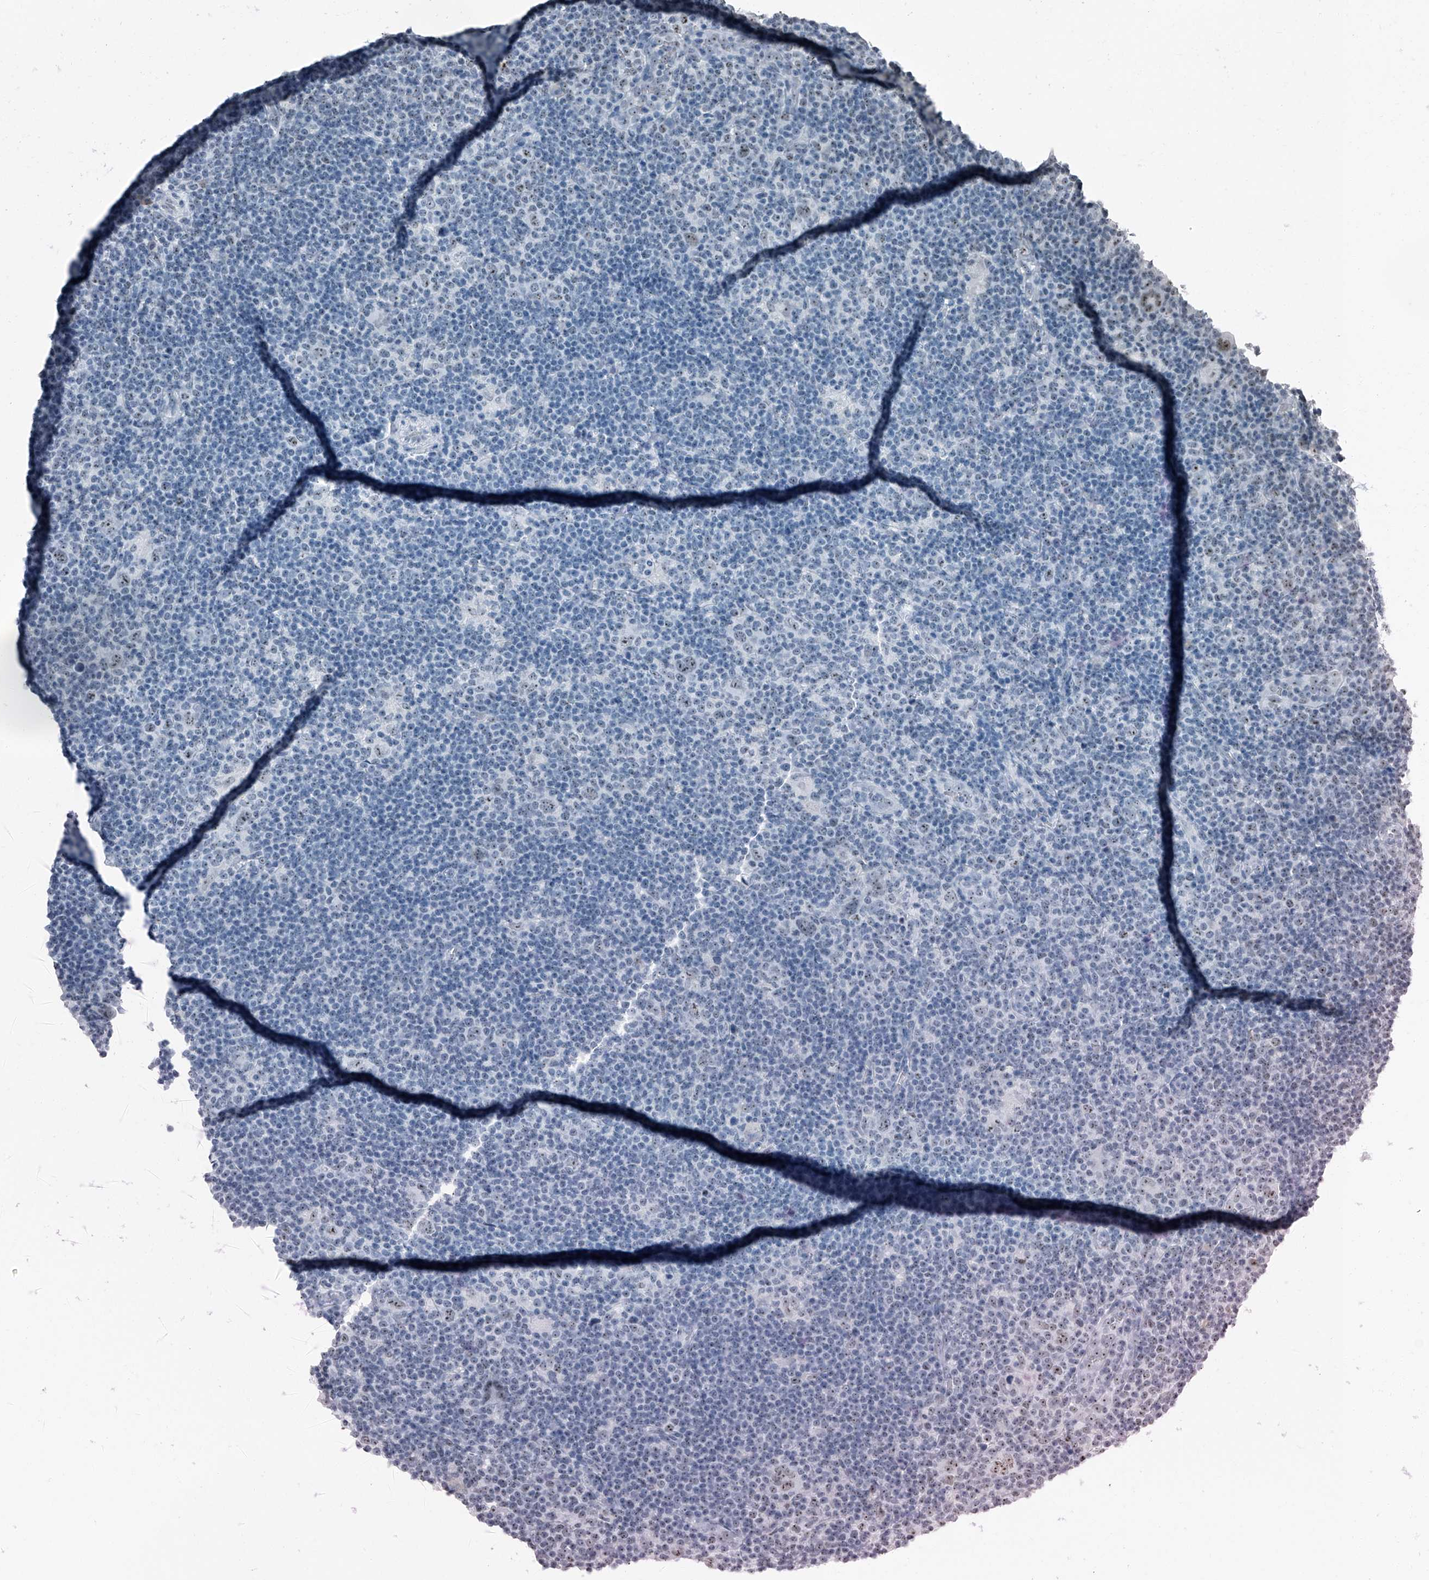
{"staining": {"intensity": "weak", "quantity": ">75%", "location": "nuclear"}, "tissue": "lymphoma", "cell_type": "Tumor cells", "image_type": "cancer", "snomed": [{"axis": "morphology", "description": "Hodgkin's disease, NOS"}, {"axis": "topography", "description": "Lymph node"}], "caption": "IHC histopathology image of human Hodgkin's disease stained for a protein (brown), which shows low levels of weak nuclear staining in approximately >75% of tumor cells.", "gene": "TCOF1", "patient": {"sex": "female", "age": 57}}